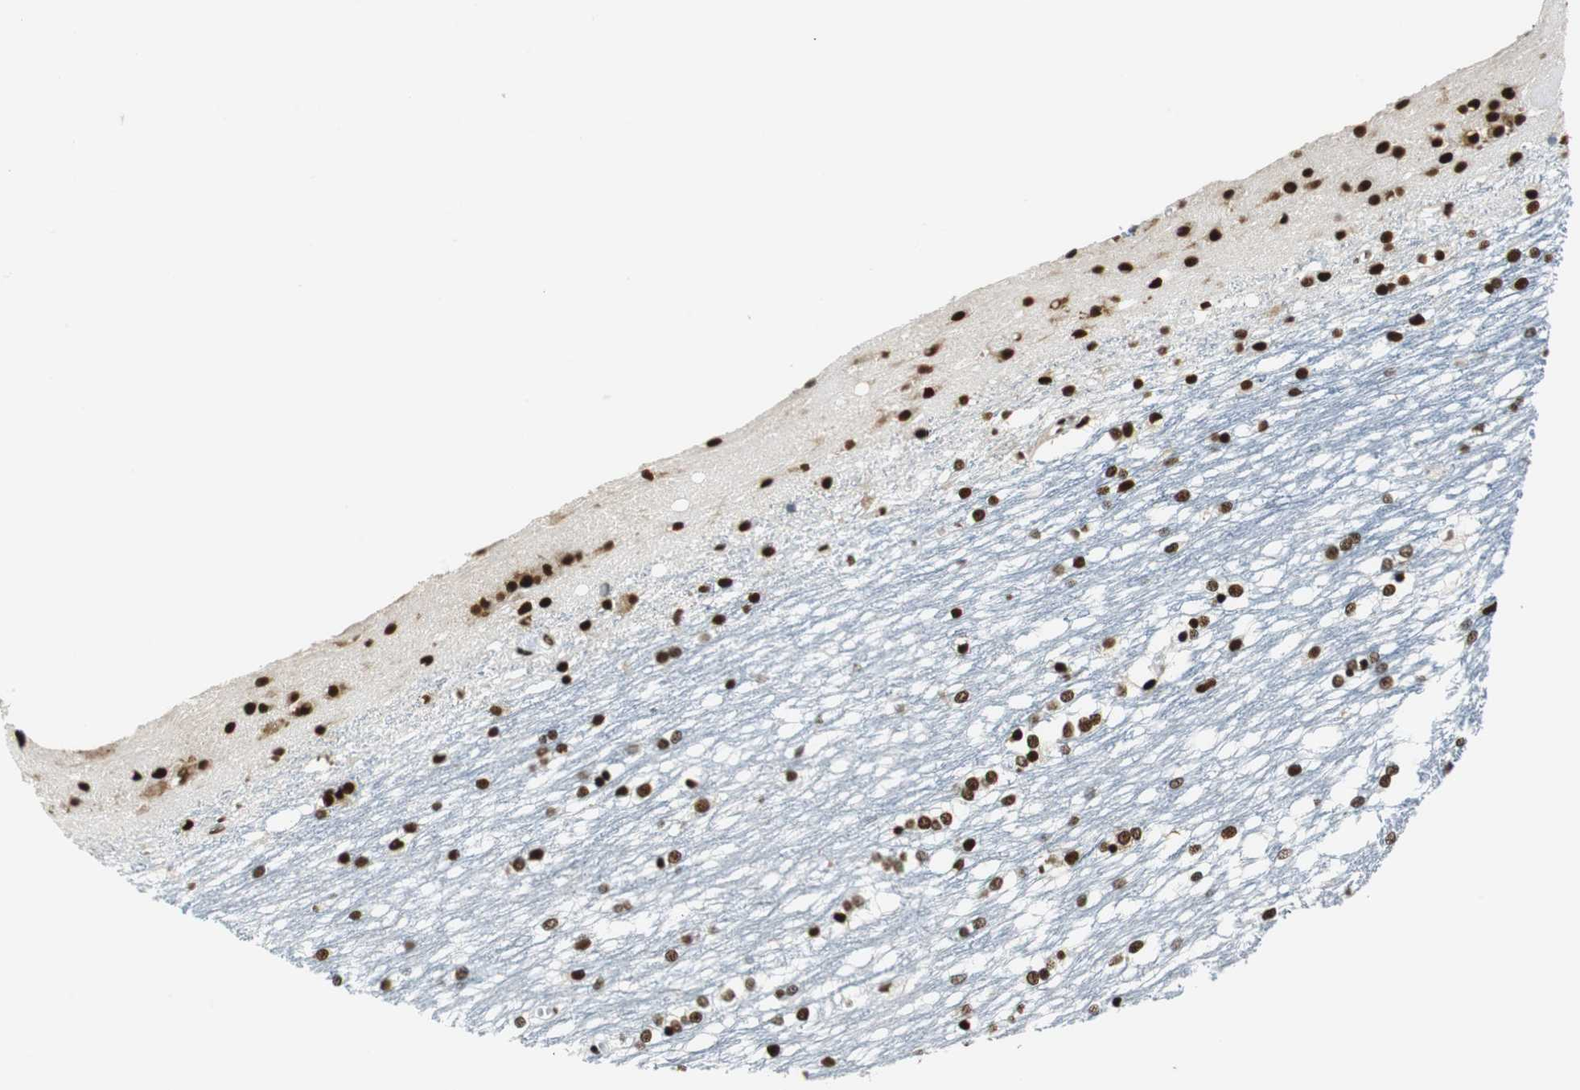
{"staining": {"intensity": "strong", "quantity": ">75%", "location": "cytoplasmic/membranous,nuclear"}, "tissue": "caudate", "cell_type": "Glial cells", "image_type": "normal", "snomed": [{"axis": "morphology", "description": "Normal tissue, NOS"}, {"axis": "topography", "description": "Lateral ventricle wall"}], "caption": "IHC (DAB (3,3'-diaminobenzidine)) staining of benign human caudate shows strong cytoplasmic/membranous,nuclear protein staining in approximately >75% of glial cells.", "gene": "PRKDC", "patient": {"sex": "female", "age": 19}}